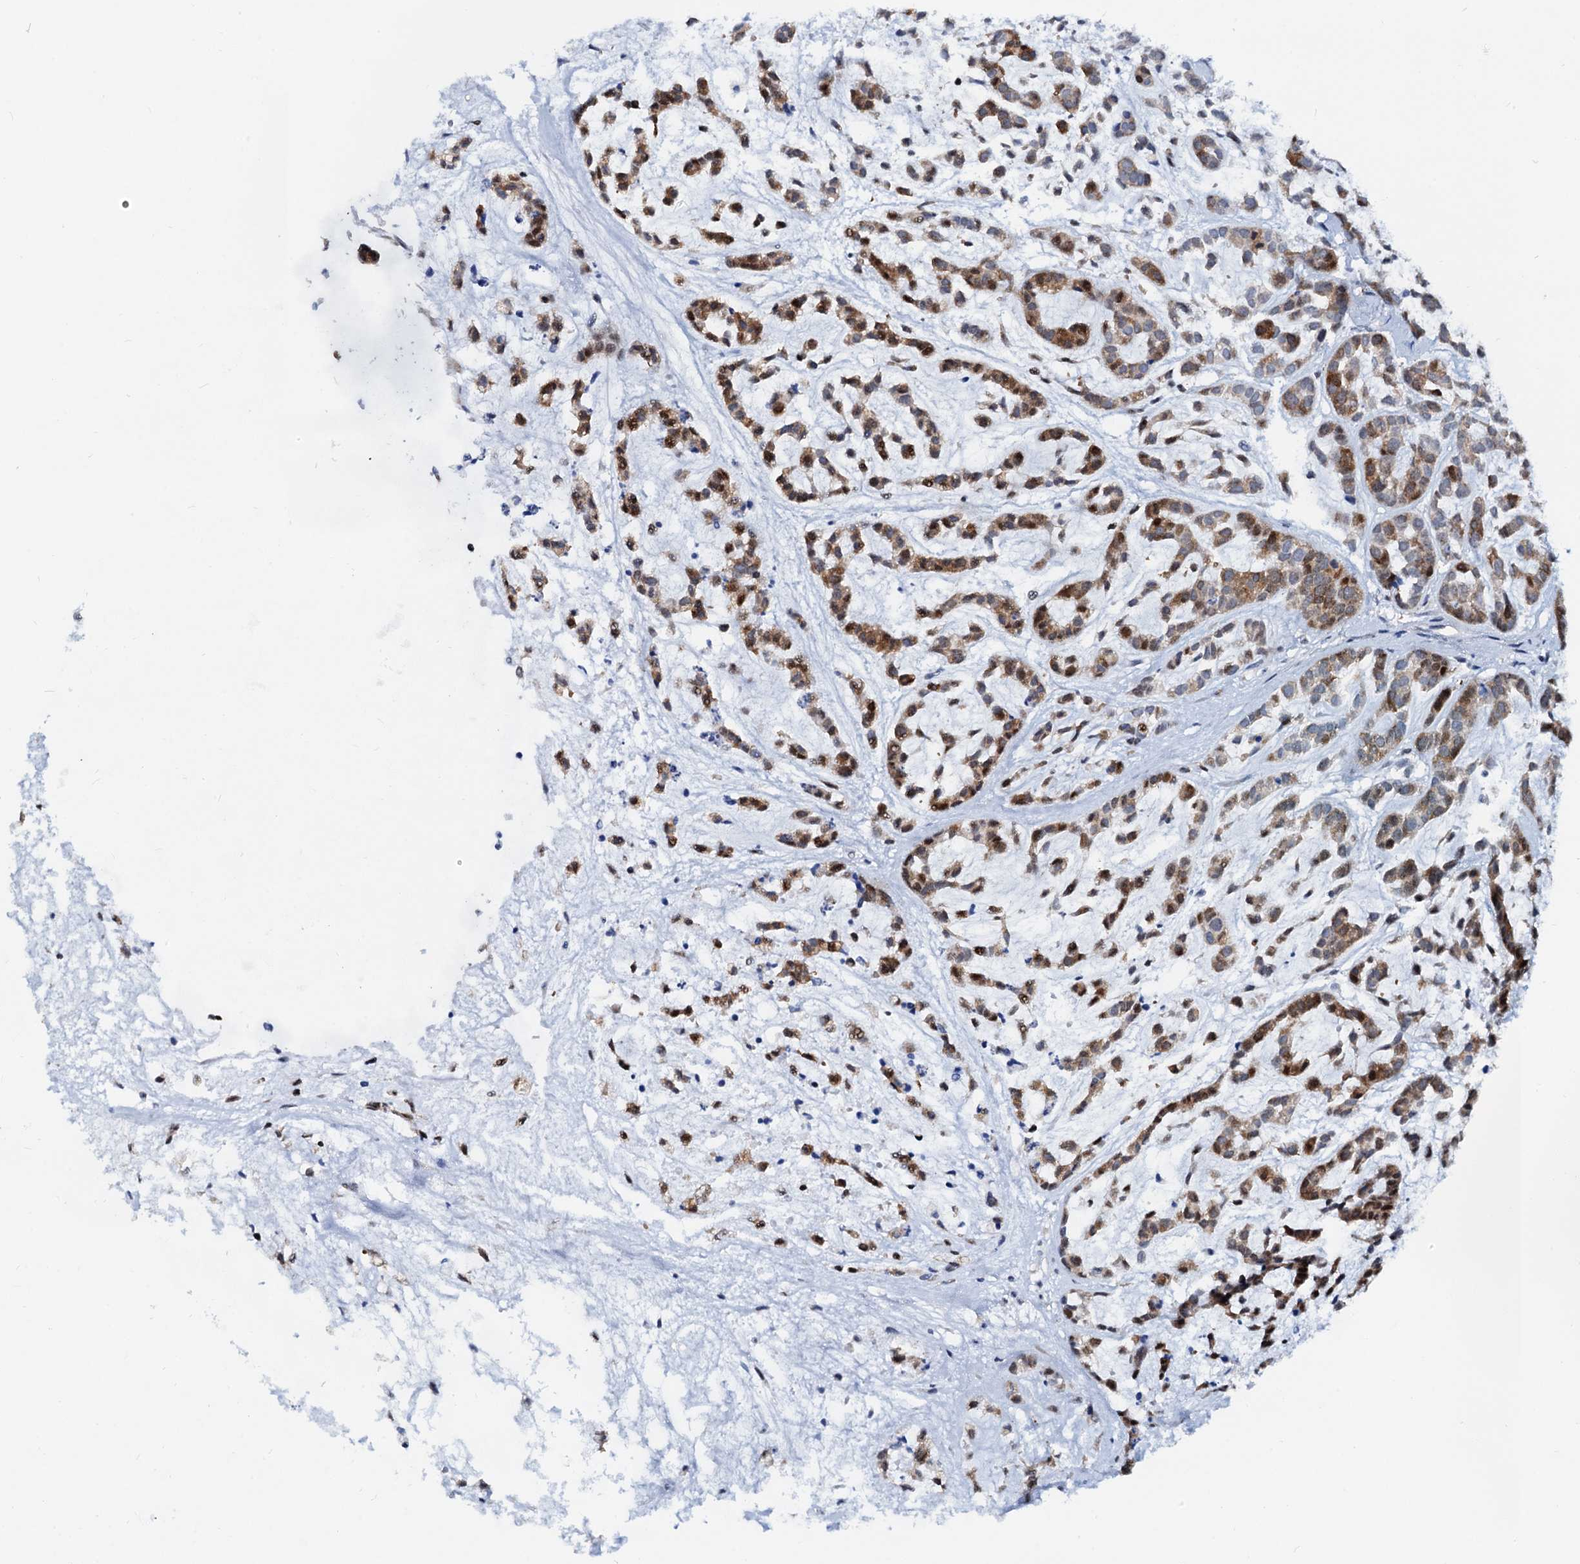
{"staining": {"intensity": "moderate", "quantity": "25%-75%", "location": "cytoplasmic/membranous"}, "tissue": "head and neck cancer", "cell_type": "Tumor cells", "image_type": "cancer", "snomed": [{"axis": "morphology", "description": "Adenocarcinoma, NOS"}, {"axis": "morphology", "description": "Adenoma, NOS"}, {"axis": "topography", "description": "Head-Neck"}], "caption": "Approximately 25%-75% of tumor cells in human head and neck cancer show moderate cytoplasmic/membranous protein positivity as visualized by brown immunohistochemical staining.", "gene": "PTGES3", "patient": {"sex": "female", "age": 55}}